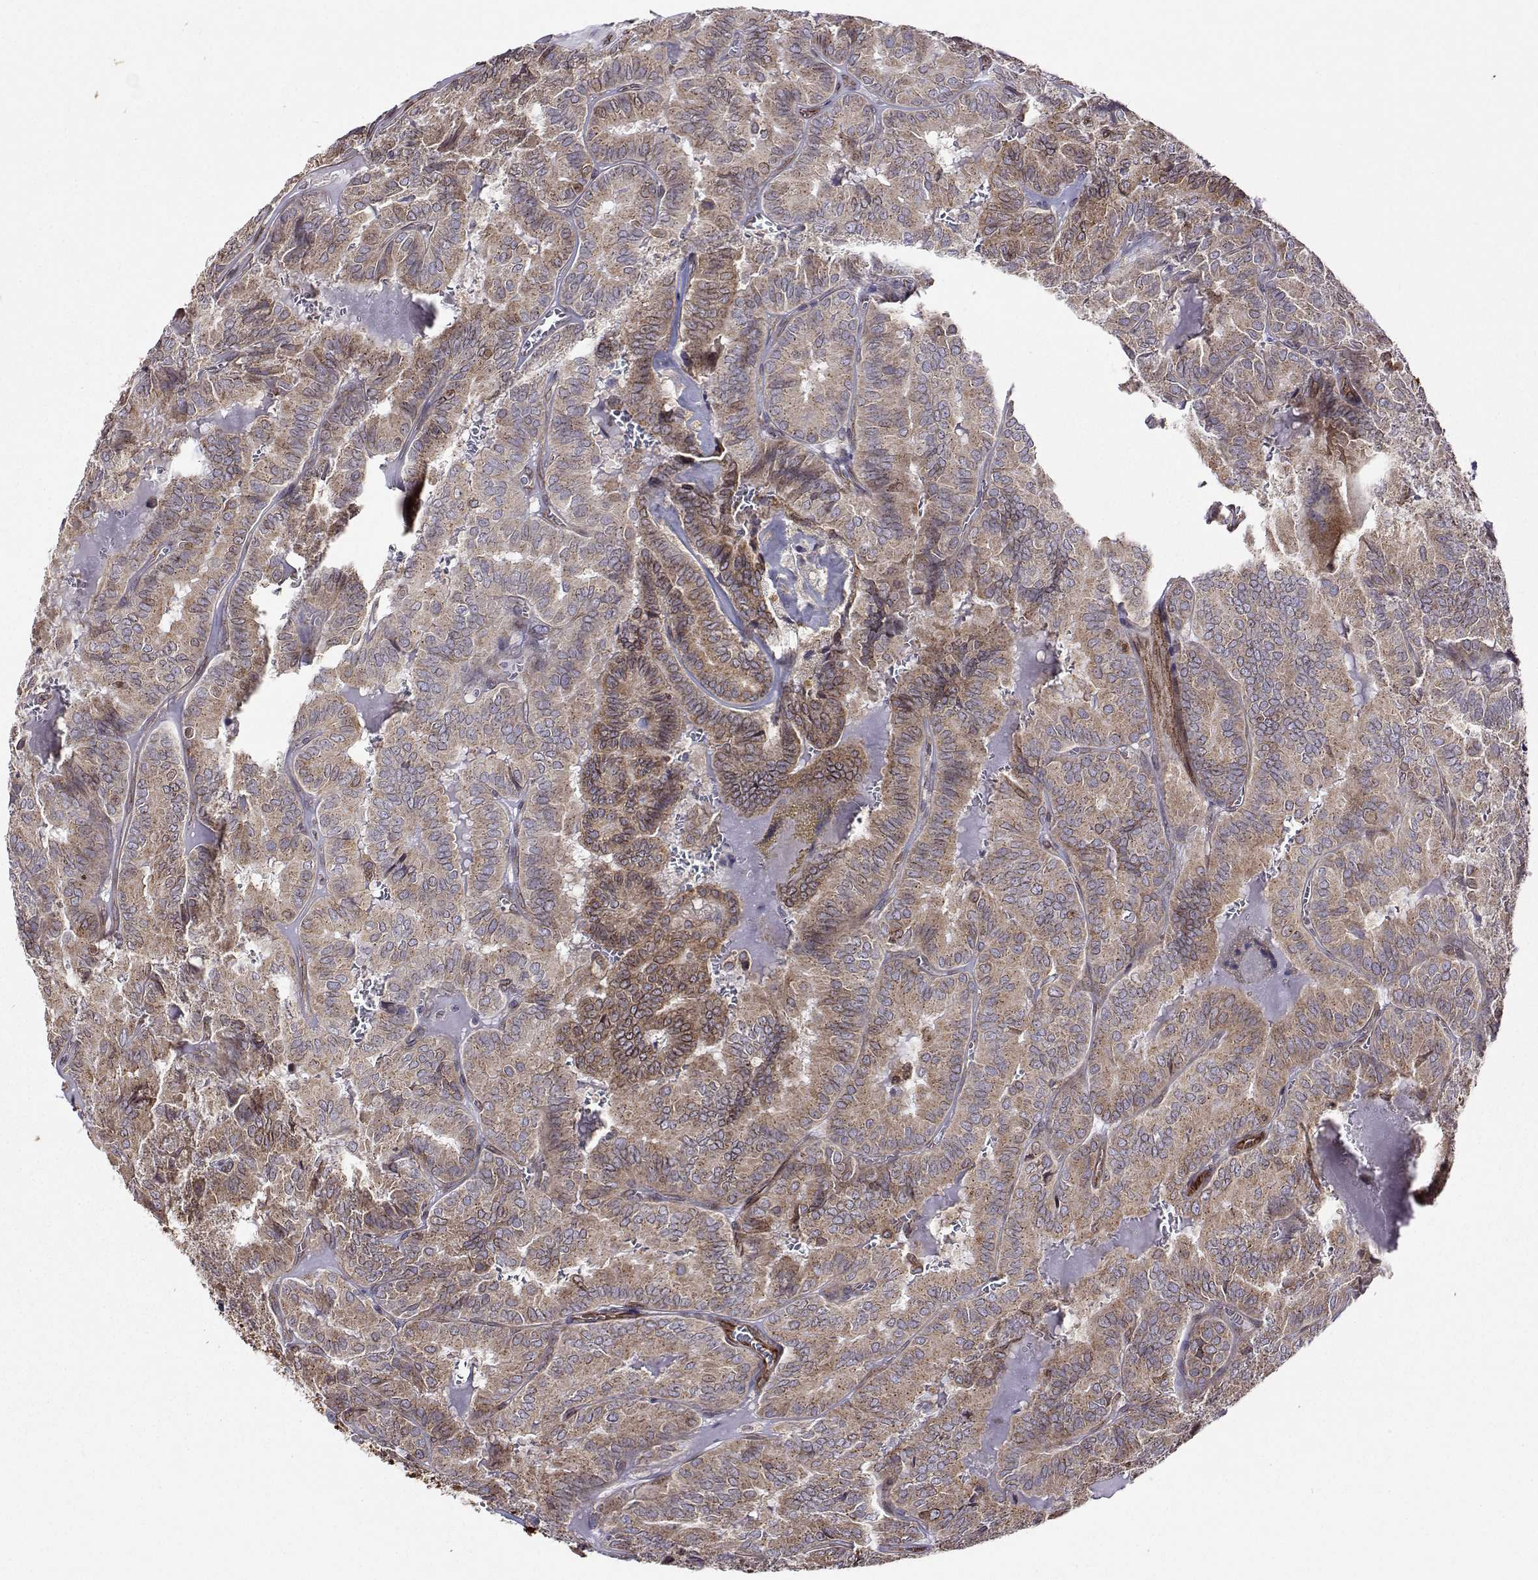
{"staining": {"intensity": "weak", "quantity": ">75%", "location": "cytoplasmic/membranous"}, "tissue": "thyroid cancer", "cell_type": "Tumor cells", "image_type": "cancer", "snomed": [{"axis": "morphology", "description": "Papillary adenocarcinoma, NOS"}, {"axis": "topography", "description": "Thyroid gland"}], "caption": "Thyroid cancer (papillary adenocarcinoma) stained with a protein marker exhibits weak staining in tumor cells.", "gene": "PGRMC2", "patient": {"sex": "female", "age": 75}}